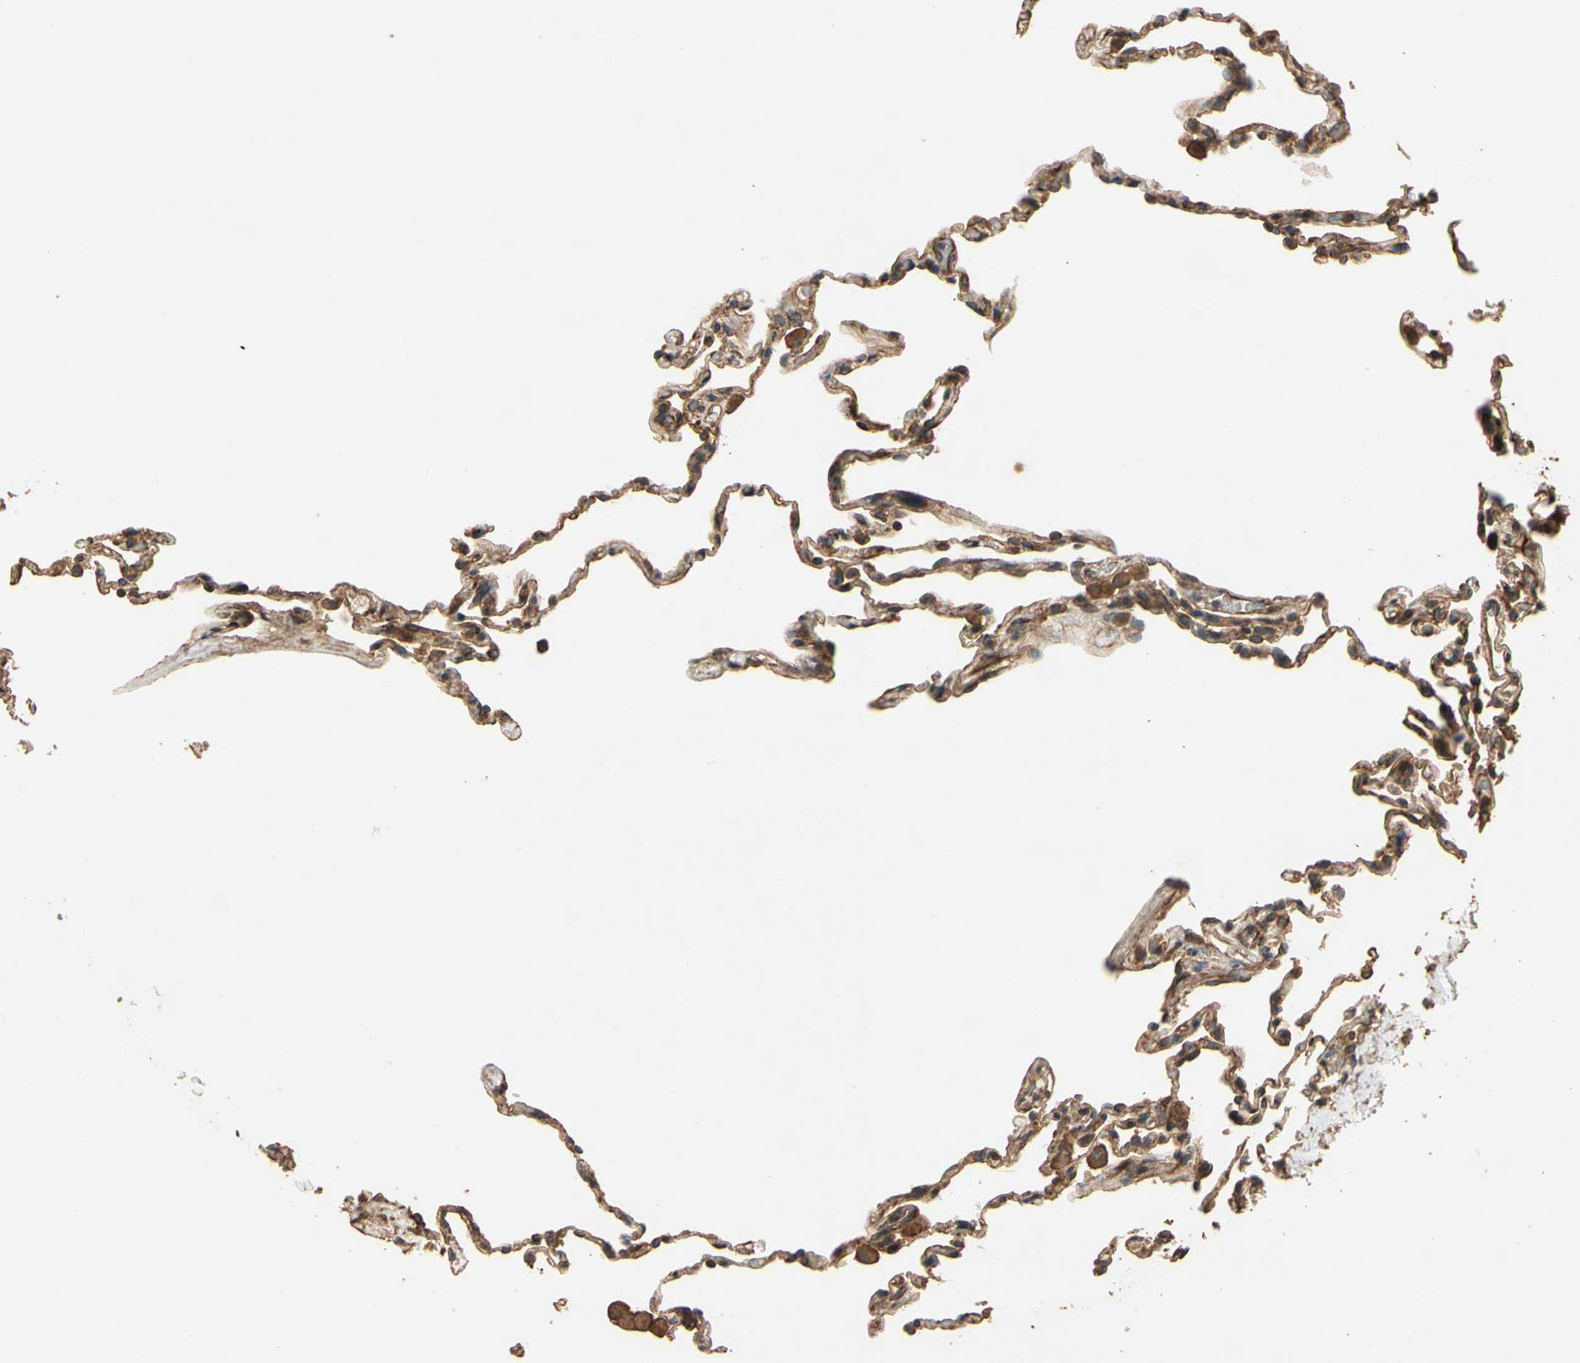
{"staining": {"intensity": "weak", "quantity": "25%-75%", "location": "cytoplasmic/membranous"}, "tissue": "lung", "cell_type": "Alveolar cells", "image_type": "normal", "snomed": [{"axis": "morphology", "description": "Normal tissue, NOS"}, {"axis": "topography", "description": "Lung"}], "caption": "The histopathology image exhibits staining of benign lung, revealing weak cytoplasmic/membranous protein staining (brown color) within alveolar cells.", "gene": "MGRN1", "patient": {"sex": "male", "age": 59}}